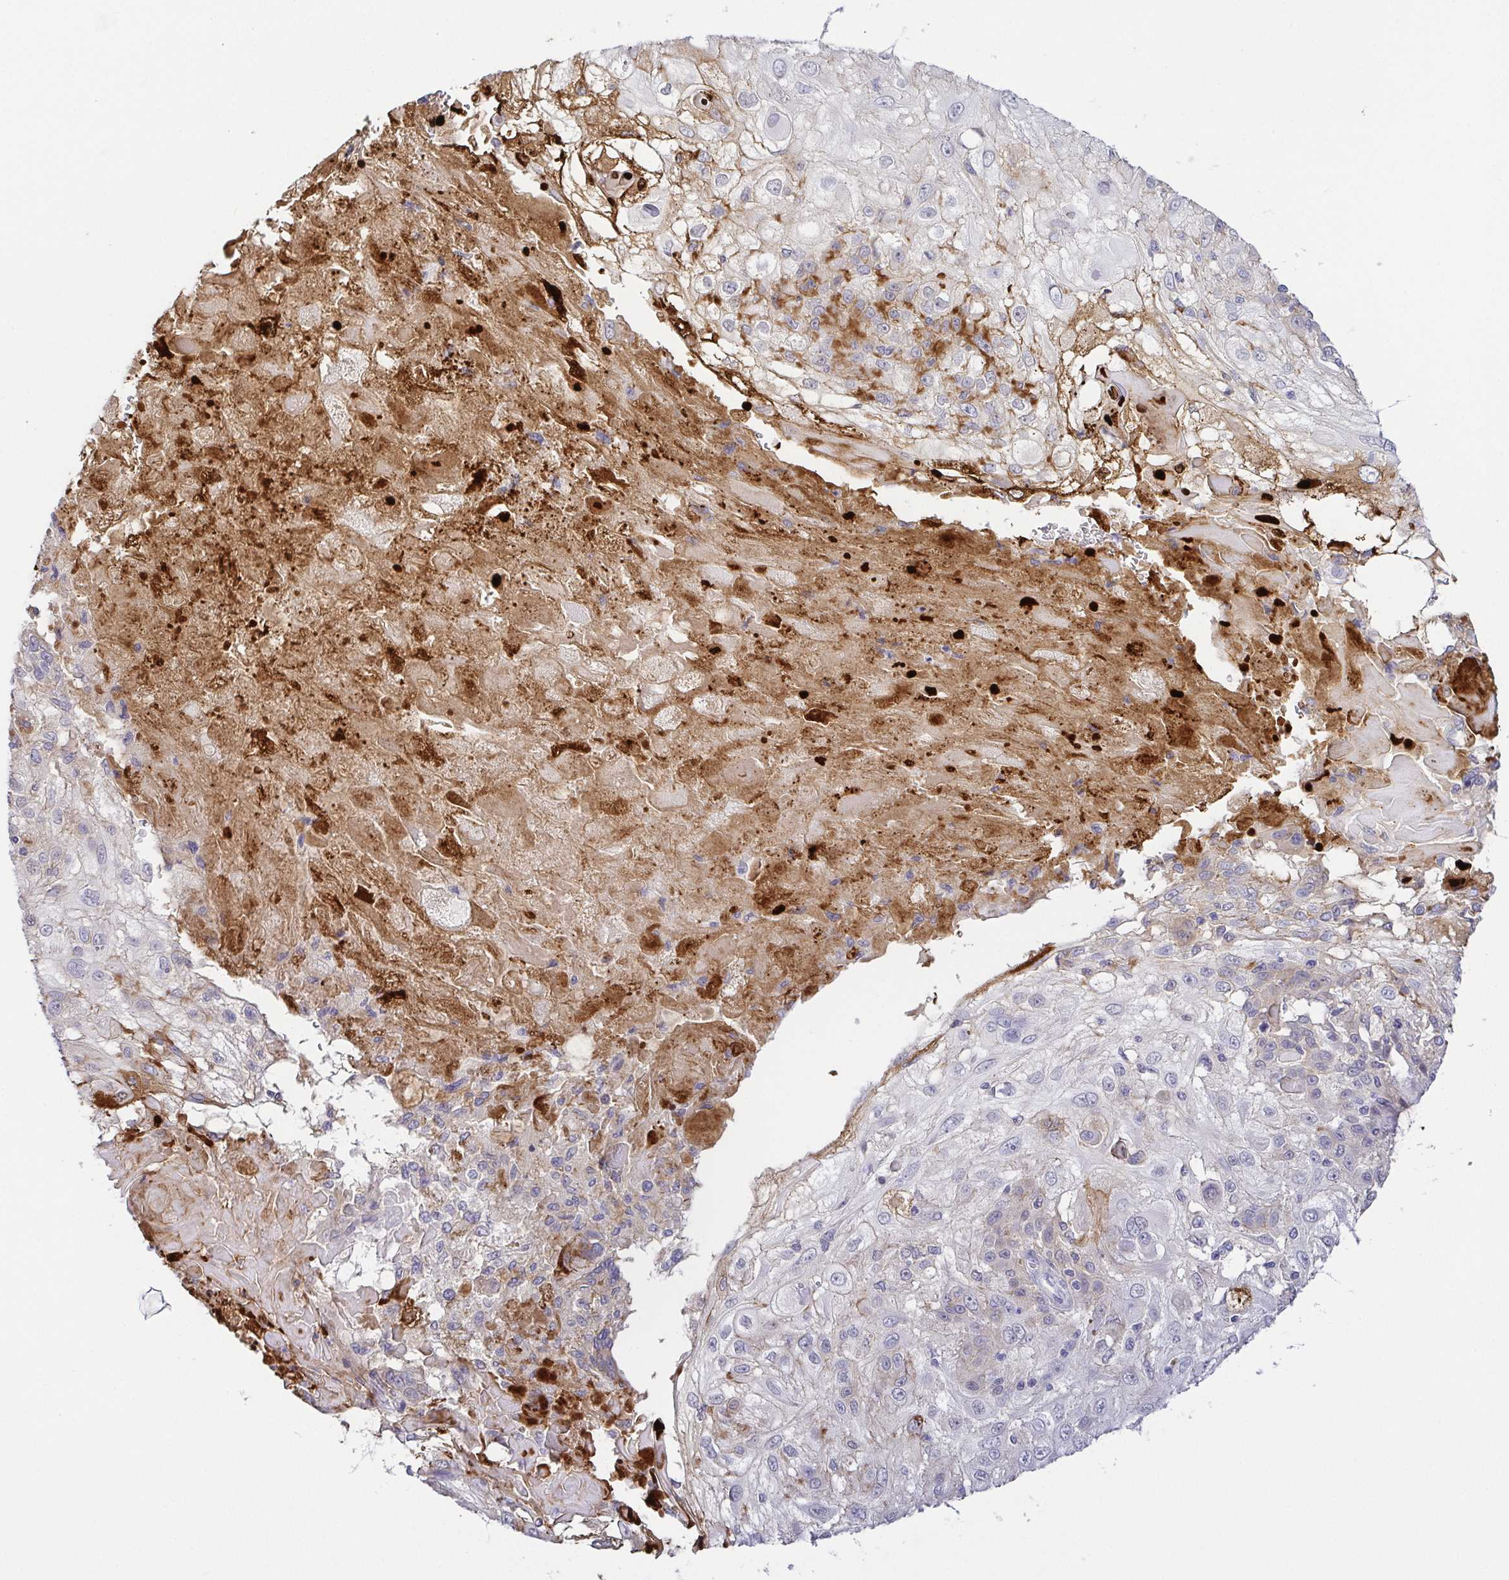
{"staining": {"intensity": "weak", "quantity": "<25%", "location": "cytoplasmic/membranous"}, "tissue": "skin cancer", "cell_type": "Tumor cells", "image_type": "cancer", "snomed": [{"axis": "morphology", "description": "Normal tissue, NOS"}, {"axis": "morphology", "description": "Squamous cell carcinoma, NOS"}, {"axis": "topography", "description": "Skin"}], "caption": "The image demonstrates no staining of tumor cells in skin cancer.", "gene": "RNASE7", "patient": {"sex": "female", "age": 83}}